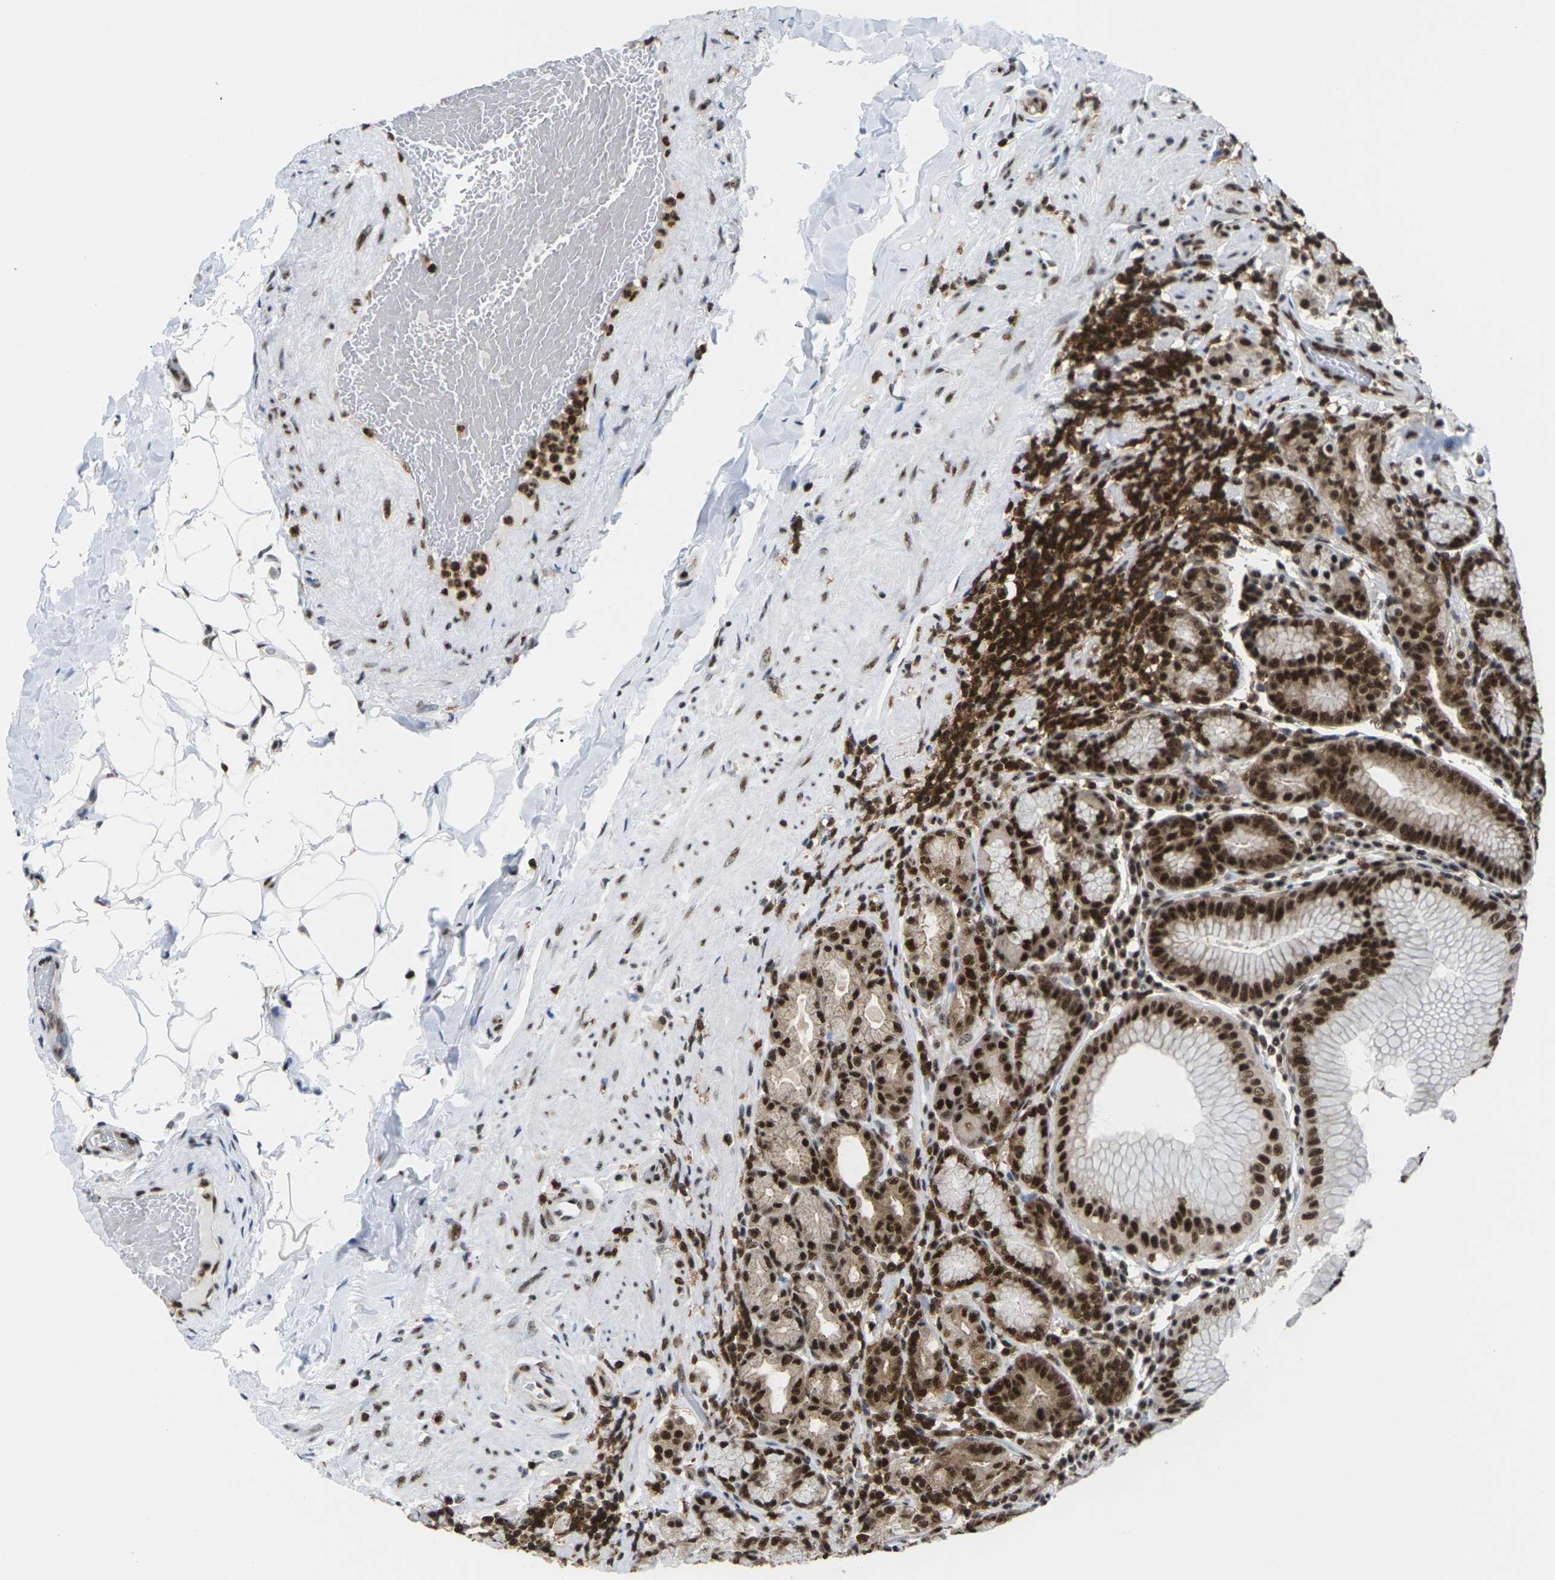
{"staining": {"intensity": "strong", "quantity": ">75%", "location": "cytoplasmic/membranous,nuclear"}, "tissue": "stomach", "cell_type": "Glandular cells", "image_type": "normal", "snomed": [{"axis": "morphology", "description": "Normal tissue, NOS"}, {"axis": "topography", "description": "Stomach, lower"}], "caption": "IHC staining of unremarkable stomach, which displays high levels of strong cytoplasmic/membranous,nuclear positivity in about >75% of glandular cells indicating strong cytoplasmic/membranous,nuclear protein staining. The staining was performed using DAB (brown) for protein detection and nuclei were counterstained in hematoxylin (blue).", "gene": "MAGOH", "patient": {"sex": "female", "age": 76}}